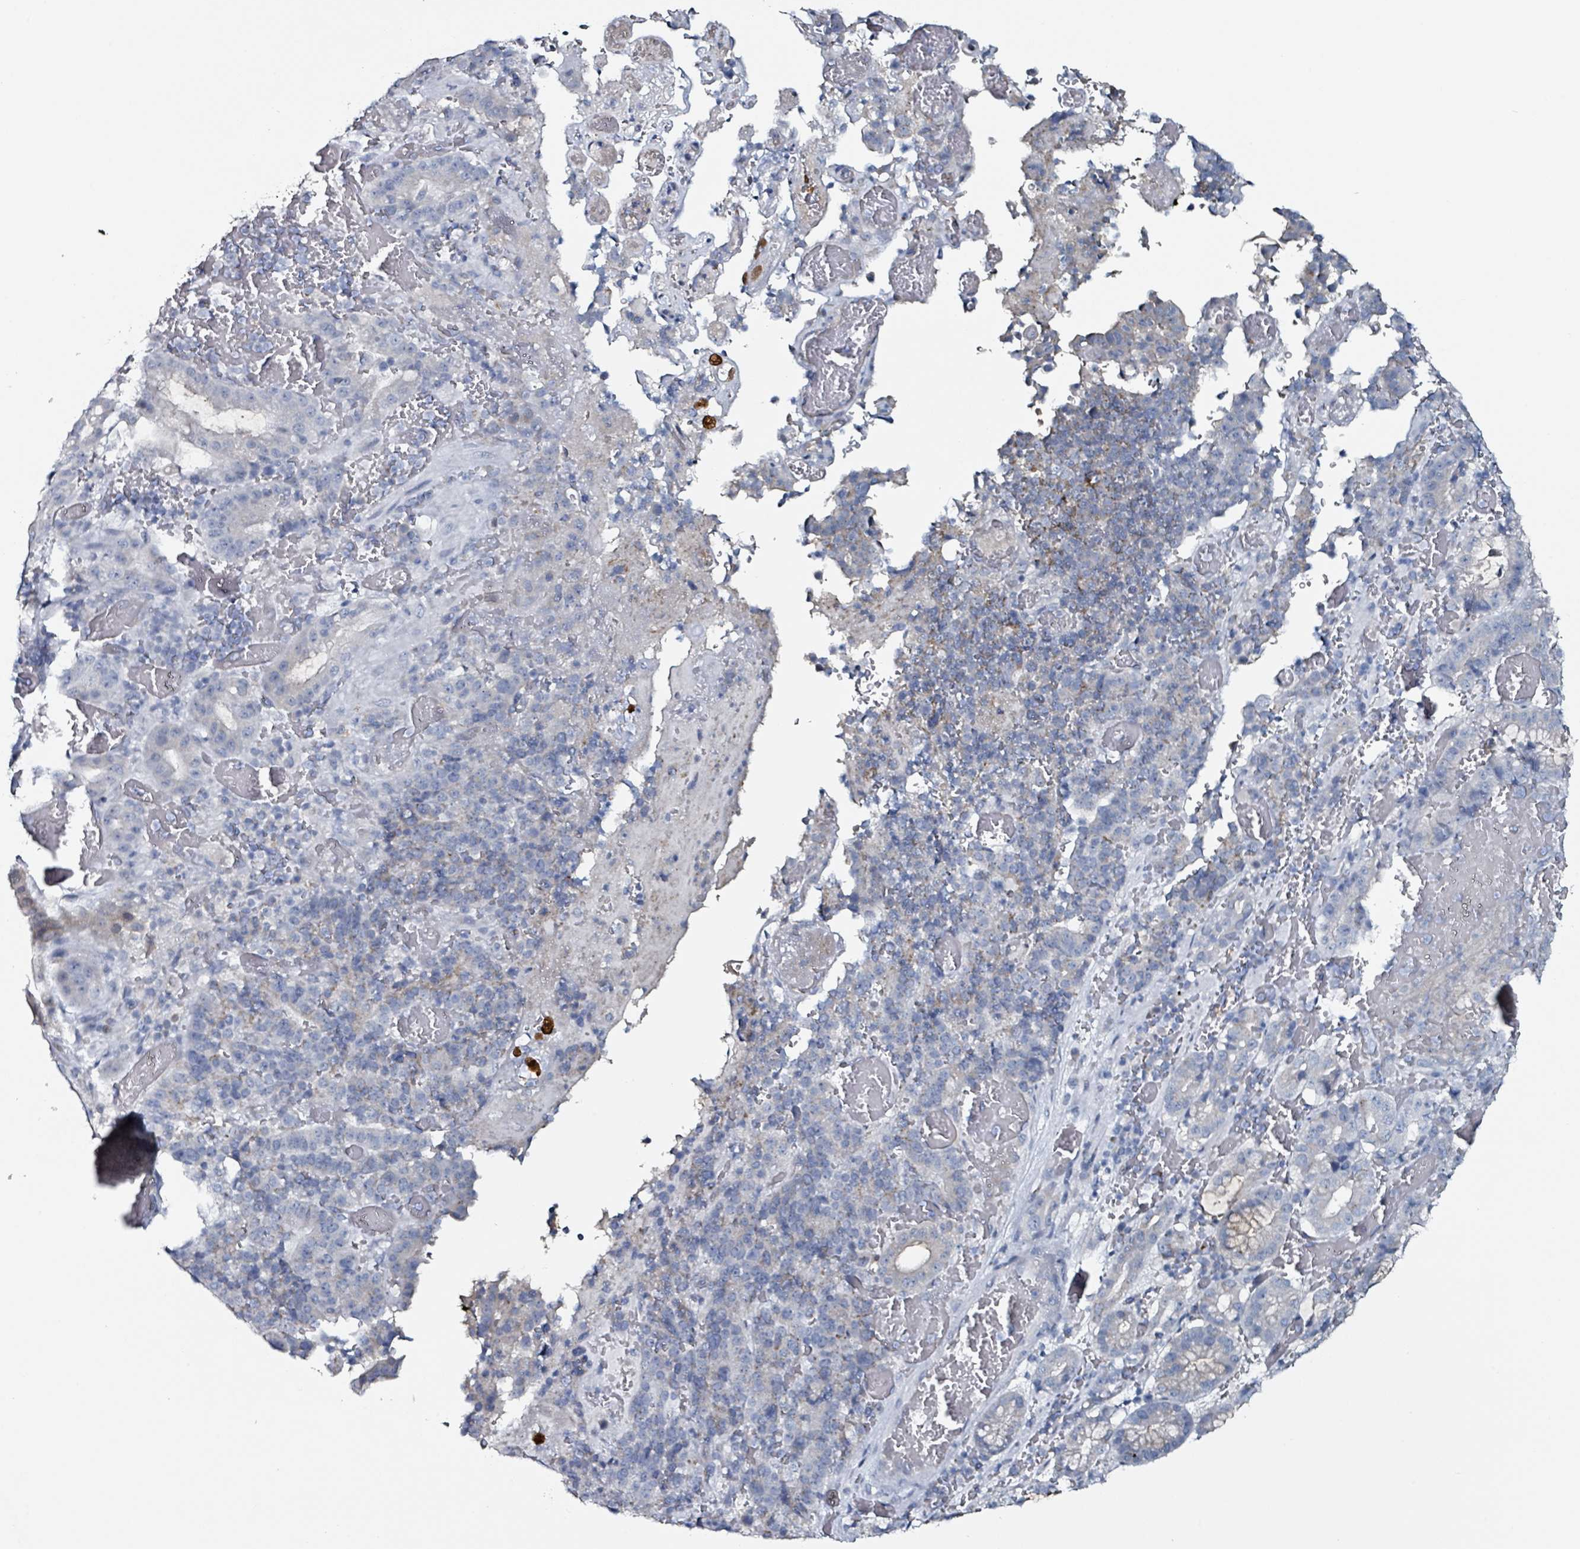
{"staining": {"intensity": "negative", "quantity": "none", "location": "none"}, "tissue": "stomach cancer", "cell_type": "Tumor cells", "image_type": "cancer", "snomed": [{"axis": "morphology", "description": "Adenocarcinoma, NOS"}, {"axis": "topography", "description": "Stomach"}], "caption": "DAB immunohistochemical staining of human adenocarcinoma (stomach) exhibits no significant positivity in tumor cells.", "gene": "B3GAT3", "patient": {"sex": "male", "age": 48}}